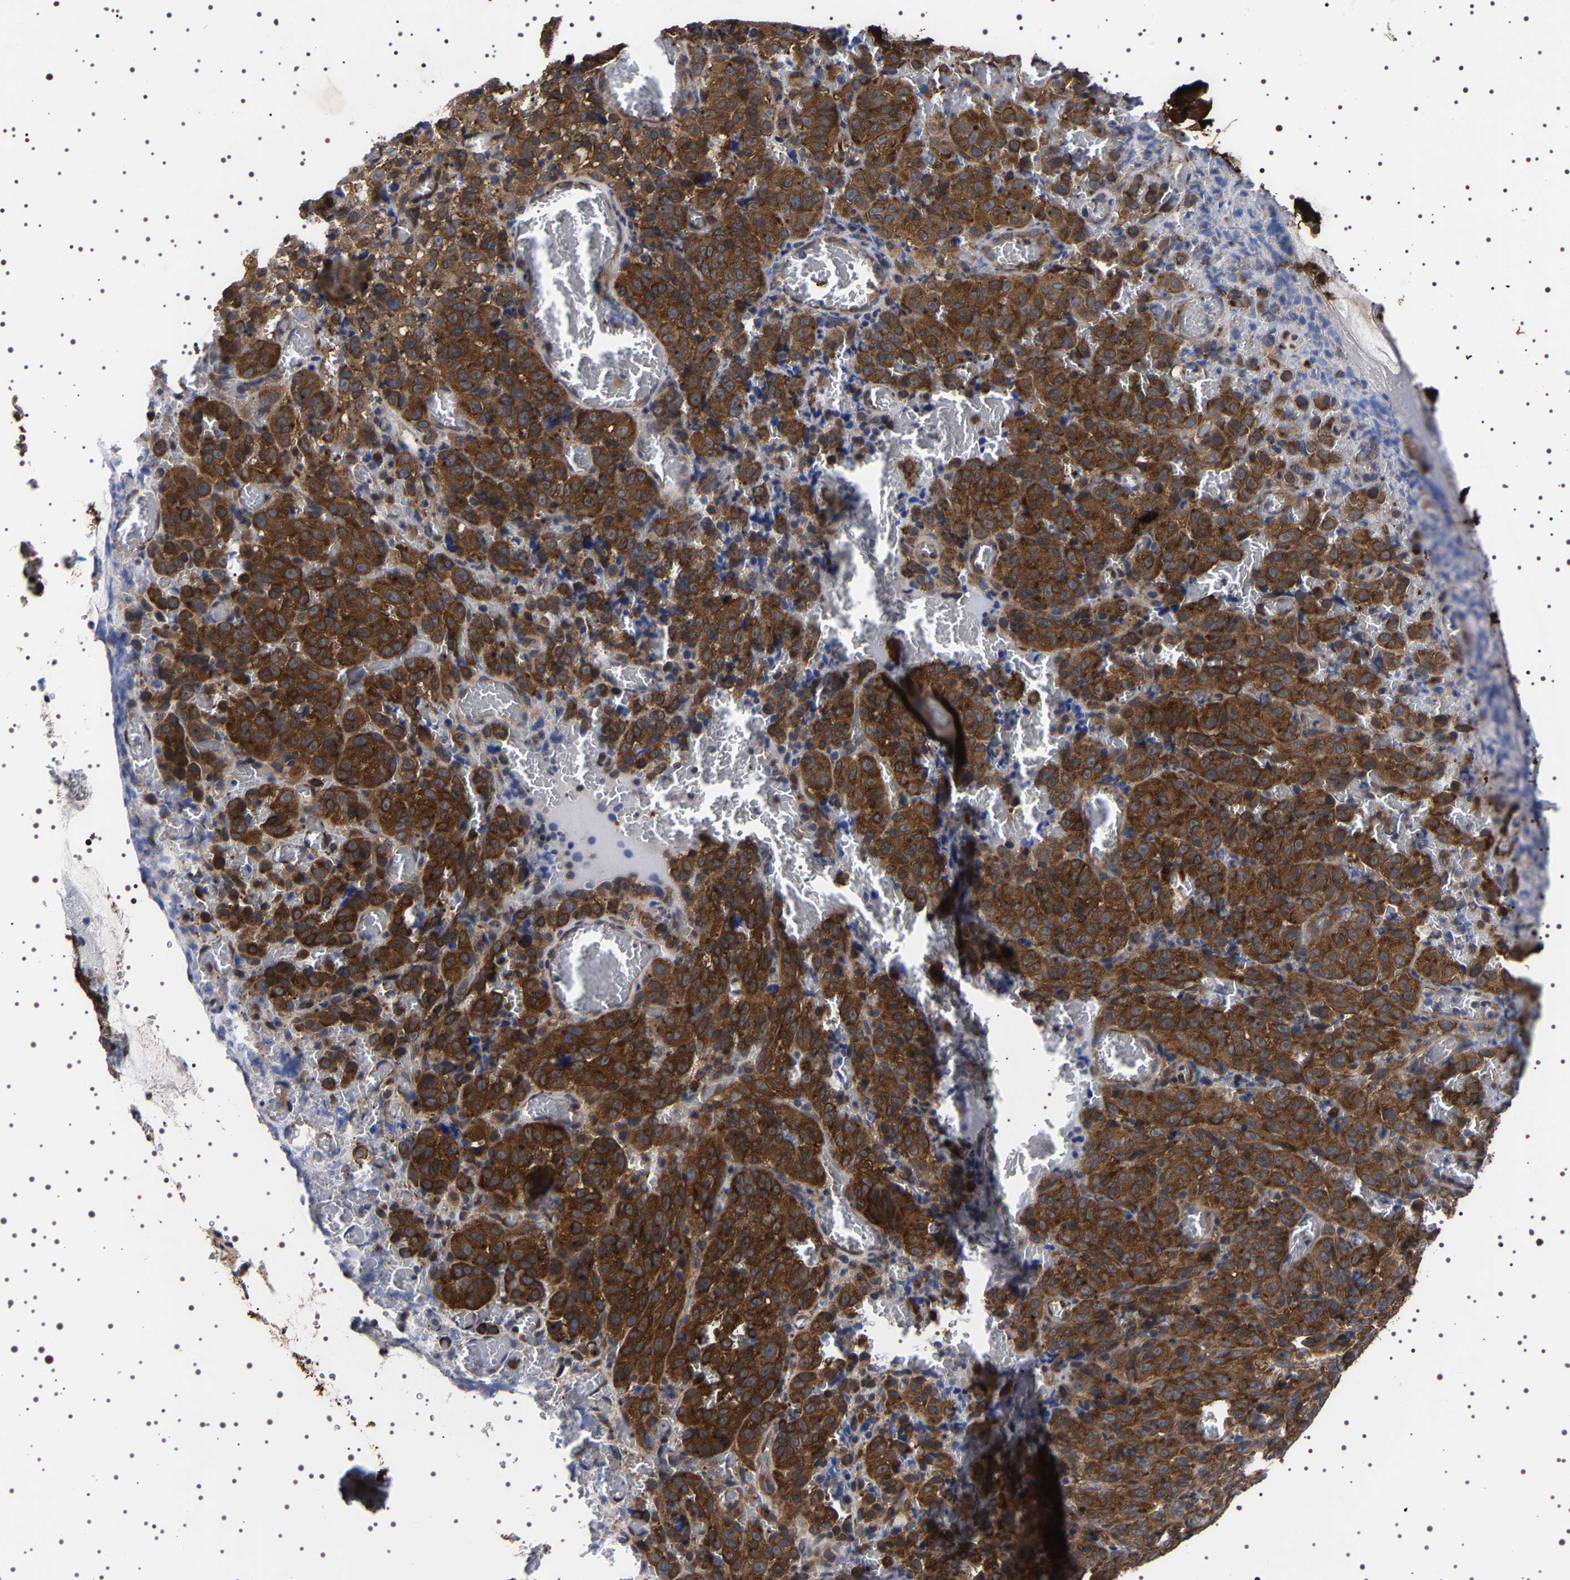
{"staining": {"intensity": "strong", "quantity": ">75%", "location": "cytoplasmic/membranous"}, "tissue": "melanoma", "cell_type": "Tumor cells", "image_type": "cancer", "snomed": [{"axis": "morphology", "description": "Malignant melanoma, NOS"}, {"axis": "topography", "description": "Rectum"}], "caption": "Immunohistochemistry histopathology image of neoplastic tissue: melanoma stained using immunohistochemistry reveals high levels of strong protein expression localized specifically in the cytoplasmic/membranous of tumor cells, appearing as a cytoplasmic/membranous brown color.", "gene": "DARS1", "patient": {"sex": "female", "age": 81}}